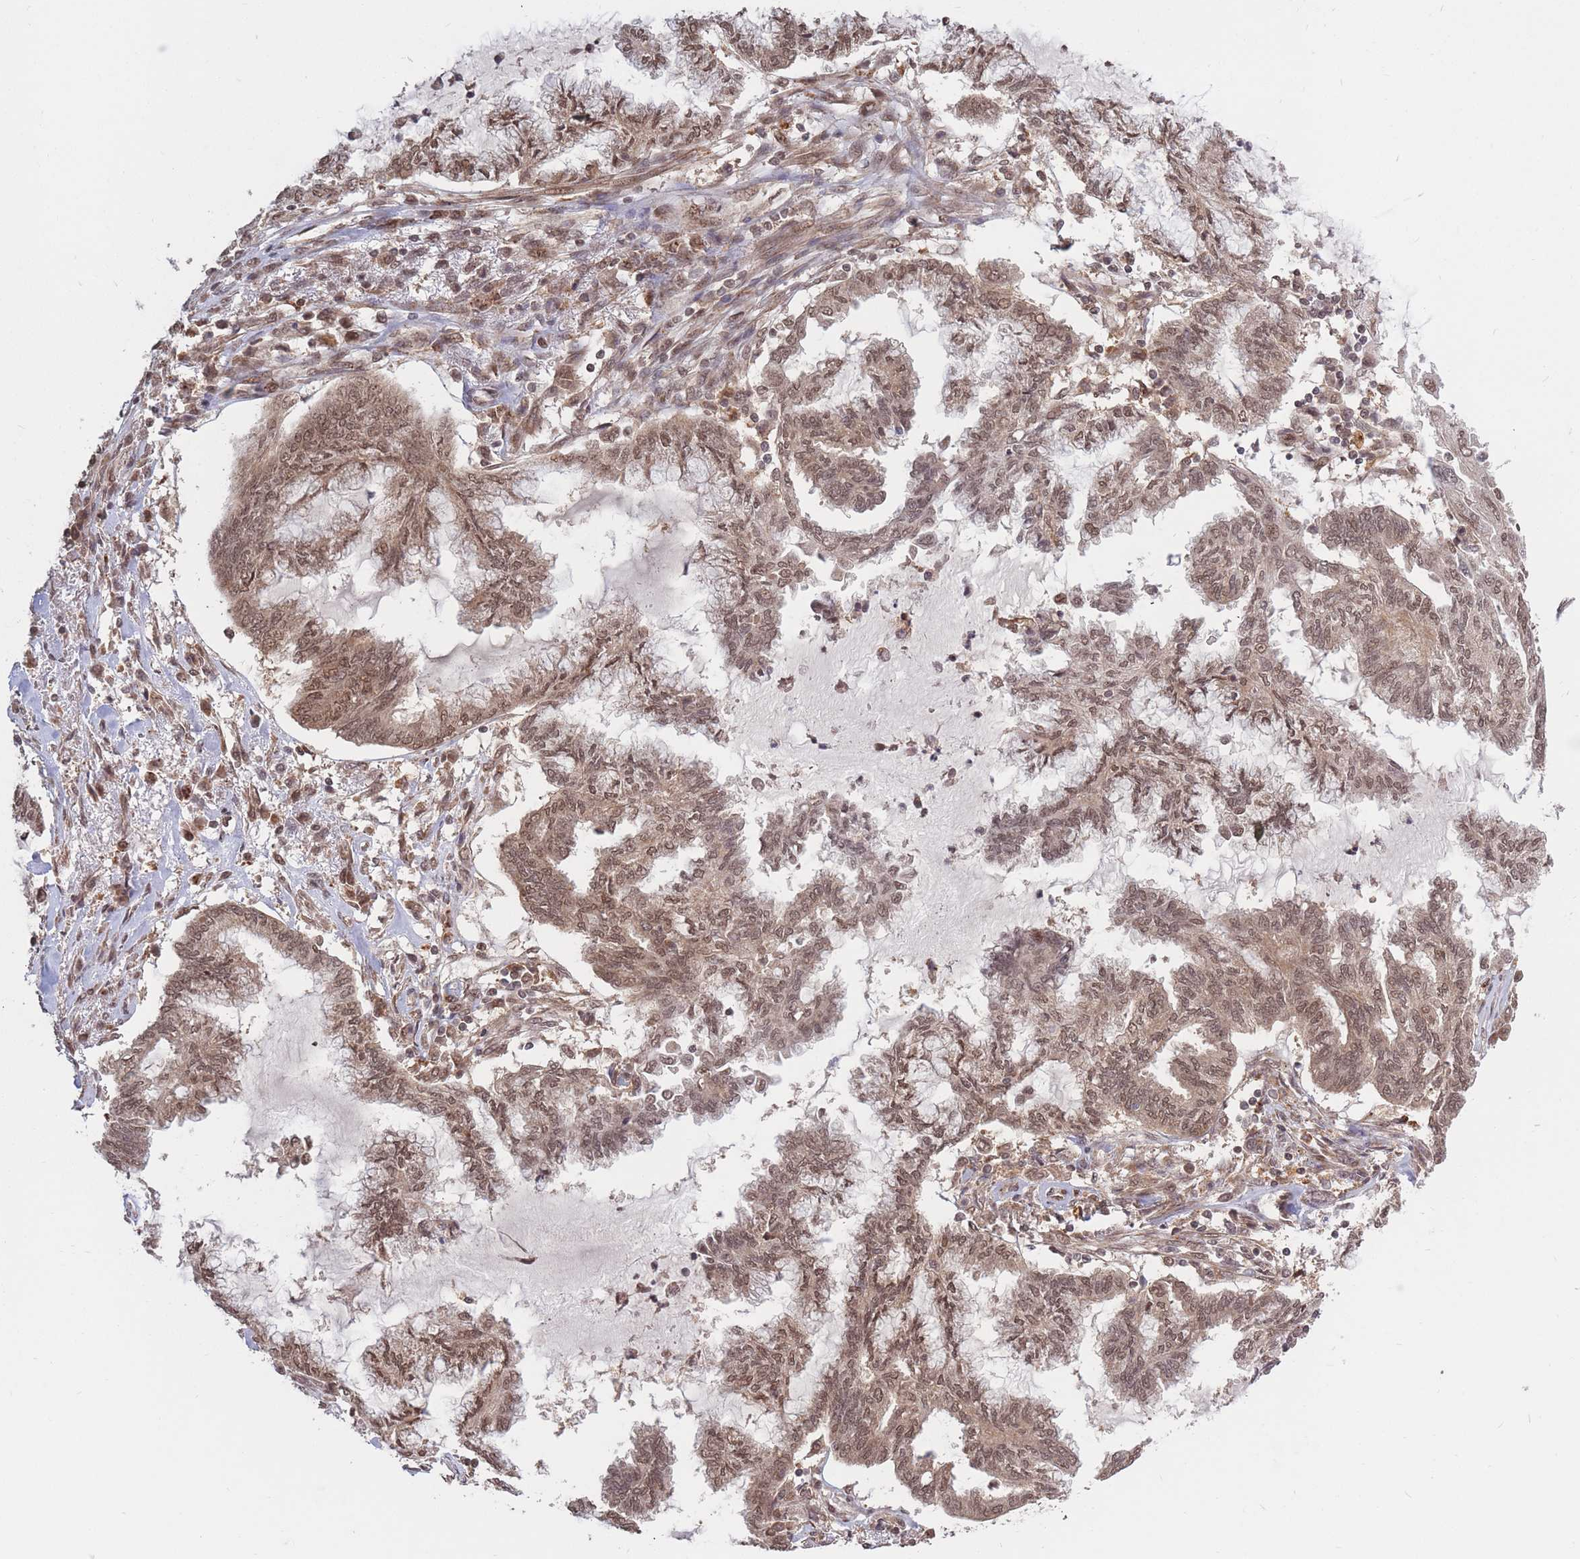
{"staining": {"intensity": "moderate", "quantity": ">75%", "location": "cytoplasmic/membranous,nuclear"}, "tissue": "endometrial cancer", "cell_type": "Tumor cells", "image_type": "cancer", "snomed": [{"axis": "morphology", "description": "Adenocarcinoma, NOS"}, {"axis": "topography", "description": "Endometrium"}], "caption": "A photomicrograph of human endometrial cancer (adenocarcinoma) stained for a protein shows moderate cytoplasmic/membranous and nuclear brown staining in tumor cells.", "gene": "SRA1", "patient": {"sex": "female", "age": 86}}